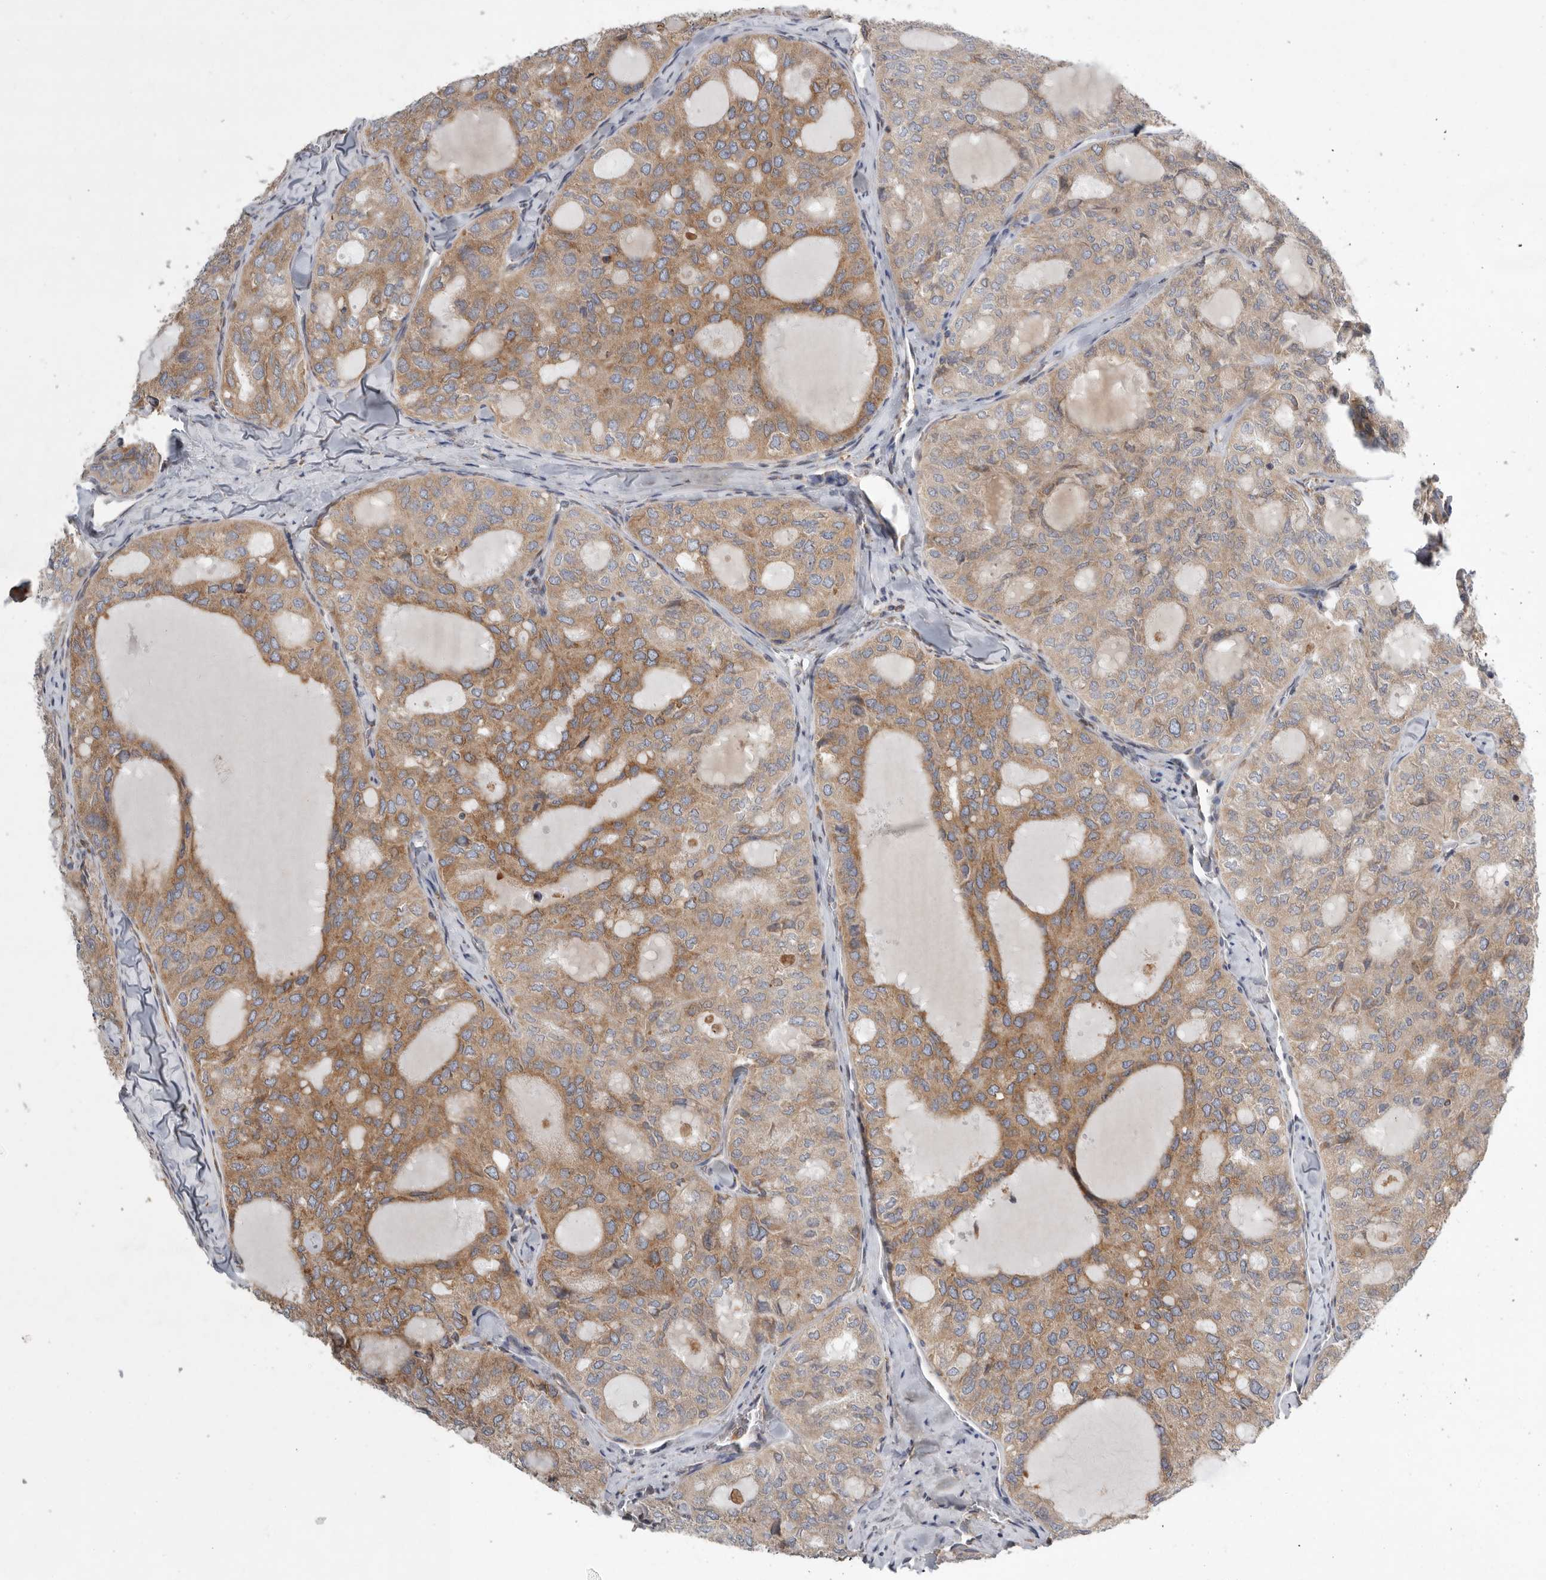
{"staining": {"intensity": "moderate", "quantity": ">75%", "location": "cytoplasmic/membranous"}, "tissue": "thyroid cancer", "cell_type": "Tumor cells", "image_type": "cancer", "snomed": [{"axis": "morphology", "description": "Follicular adenoma carcinoma, NOS"}, {"axis": "topography", "description": "Thyroid gland"}], "caption": "Immunohistochemical staining of human thyroid cancer (follicular adenoma carcinoma) displays medium levels of moderate cytoplasmic/membranous protein staining in approximately >75% of tumor cells.", "gene": "GANAB", "patient": {"sex": "male", "age": 75}}